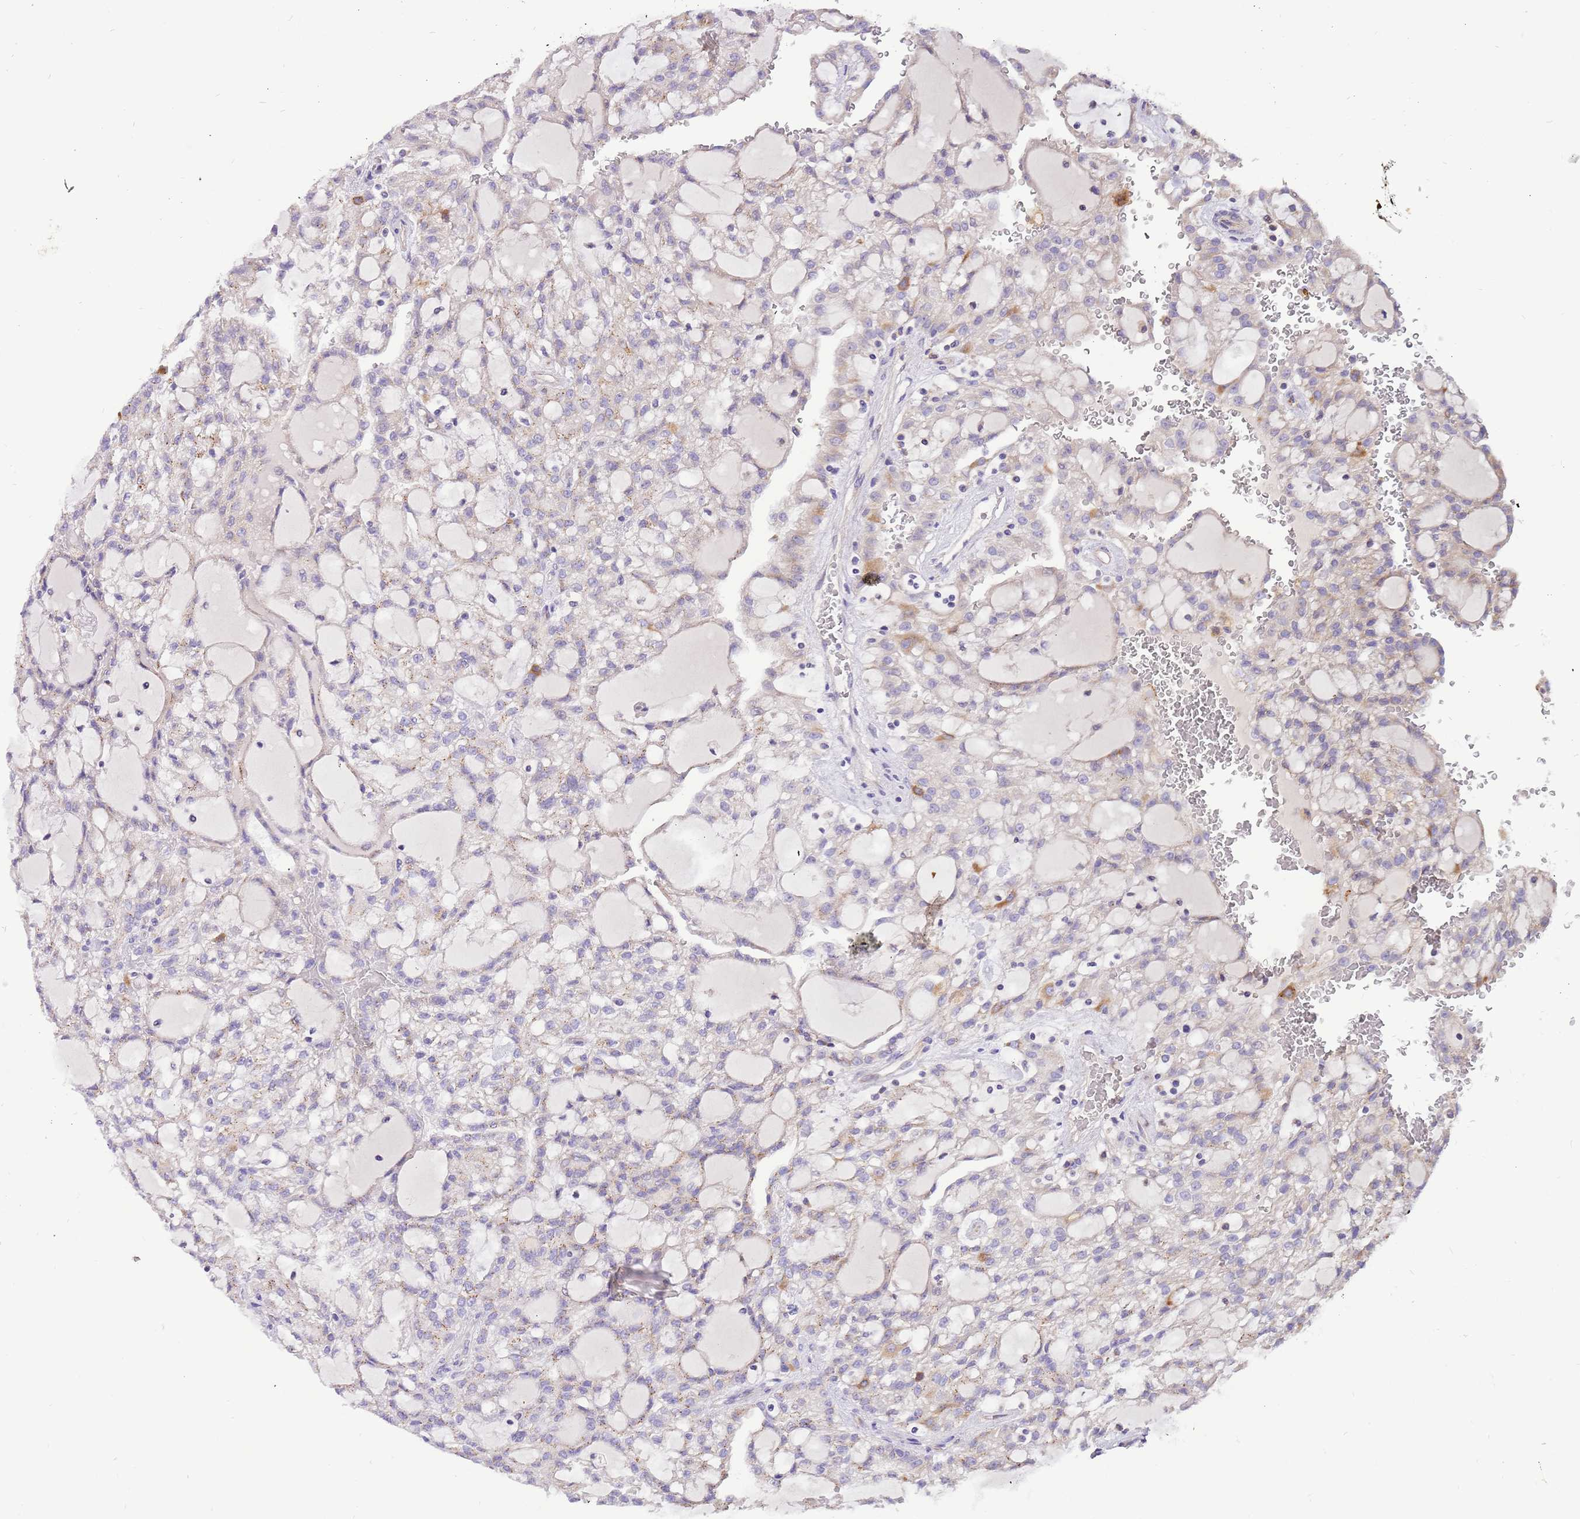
{"staining": {"intensity": "weak", "quantity": "<25%", "location": "cytoplasmic/membranous"}, "tissue": "renal cancer", "cell_type": "Tumor cells", "image_type": "cancer", "snomed": [{"axis": "morphology", "description": "Adenocarcinoma, NOS"}, {"axis": "topography", "description": "Kidney"}], "caption": "Immunohistochemistry of human adenocarcinoma (renal) exhibits no staining in tumor cells. The staining was performed using DAB to visualize the protein expression in brown, while the nuclei were stained in blue with hematoxylin (Magnification: 20x).", "gene": "COX17", "patient": {"sex": "male", "age": 63}}